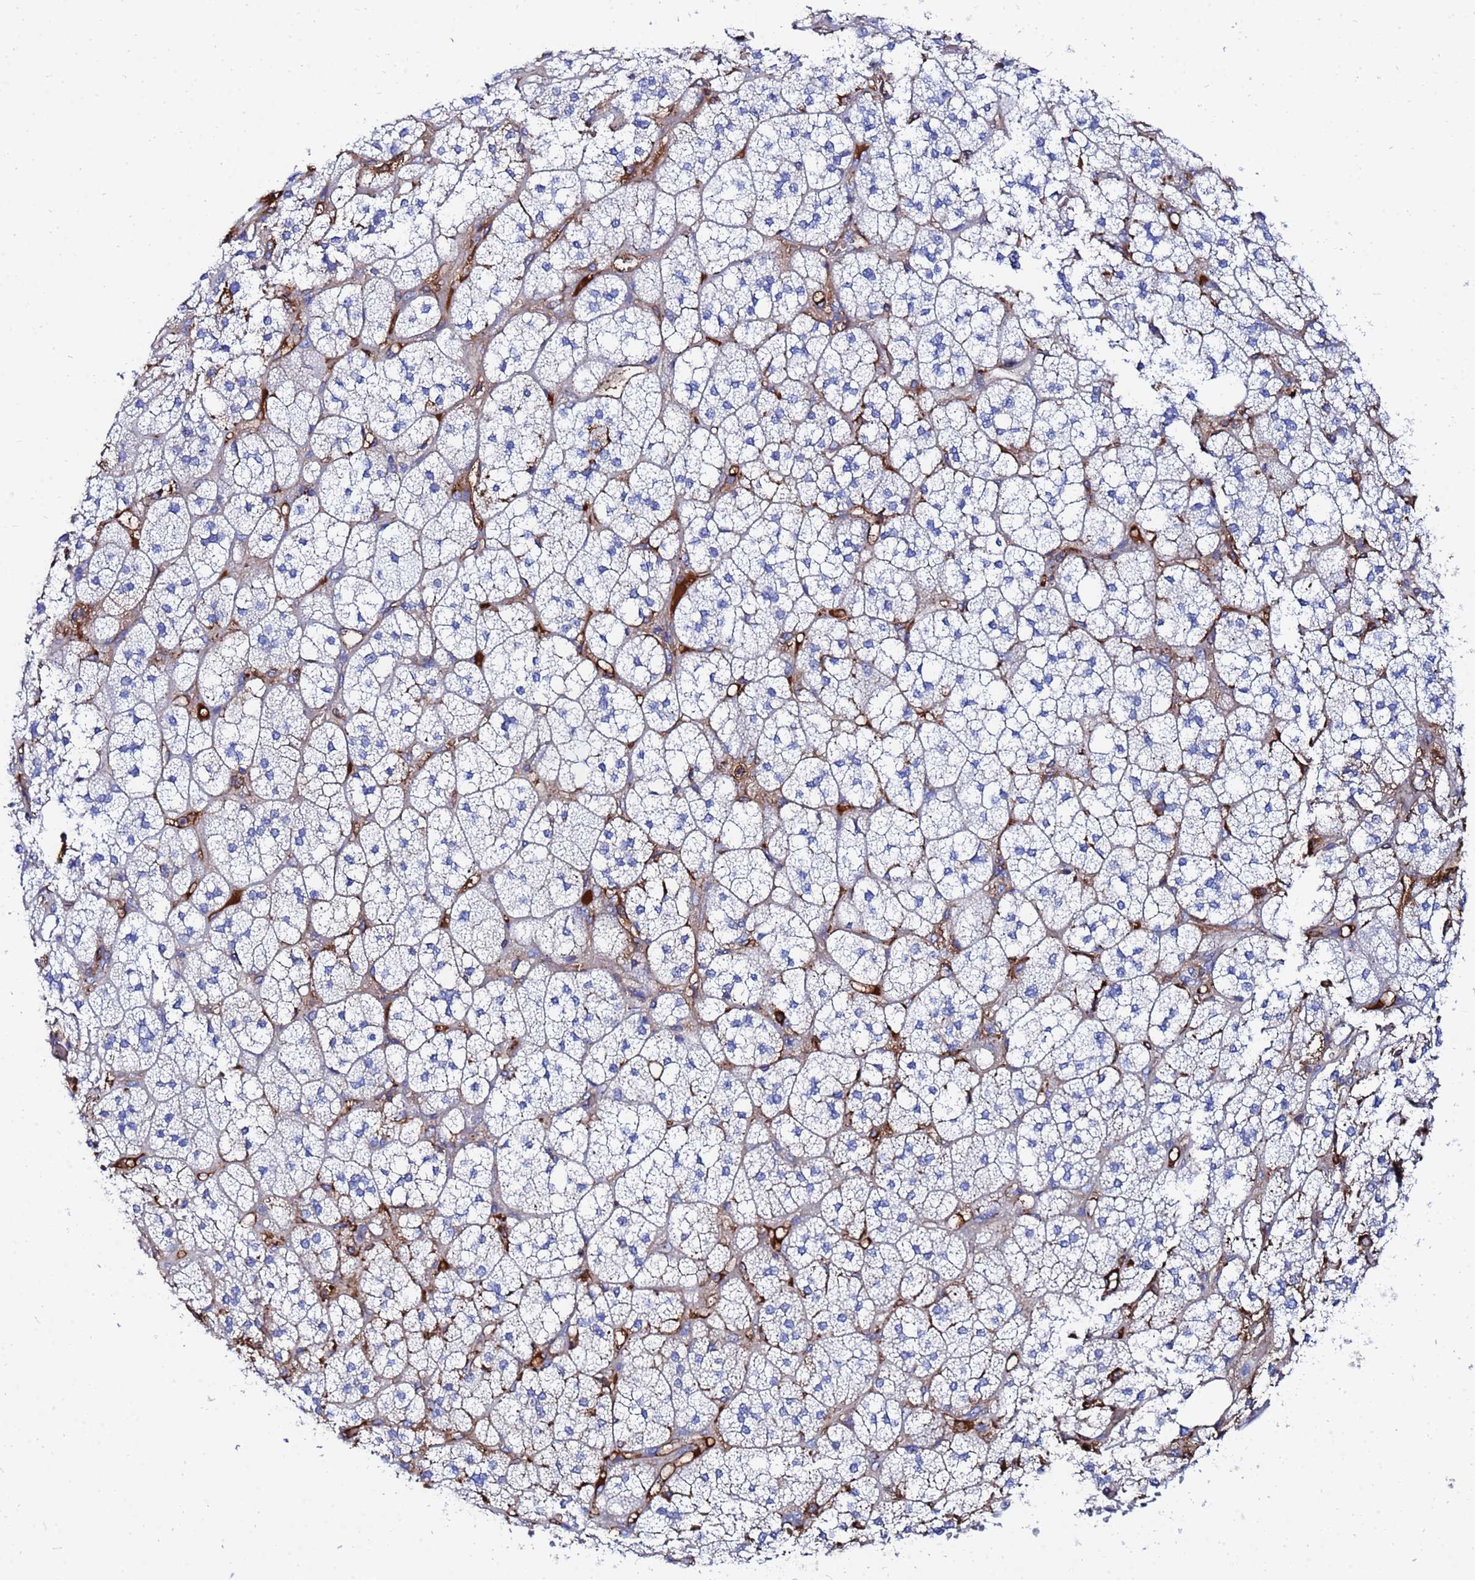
{"staining": {"intensity": "negative", "quantity": "none", "location": "none"}, "tissue": "adrenal gland", "cell_type": "Glandular cells", "image_type": "normal", "snomed": [{"axis": "morphology", "description": "Normal tissue, NOS"}, {"axis": "topography", "description": "Adrenal gland"}], "caption": "This photomicrograph is of normal adrenal gland stained with IHC to label a protein in brown with the nuclei are counter-stained blue. There is no staining in glandular cells. (Brightfield microscopy of DAB IHC at high magnification).", "gene": "AQP12A", "patient": {"sex": "male", "age": 61}}